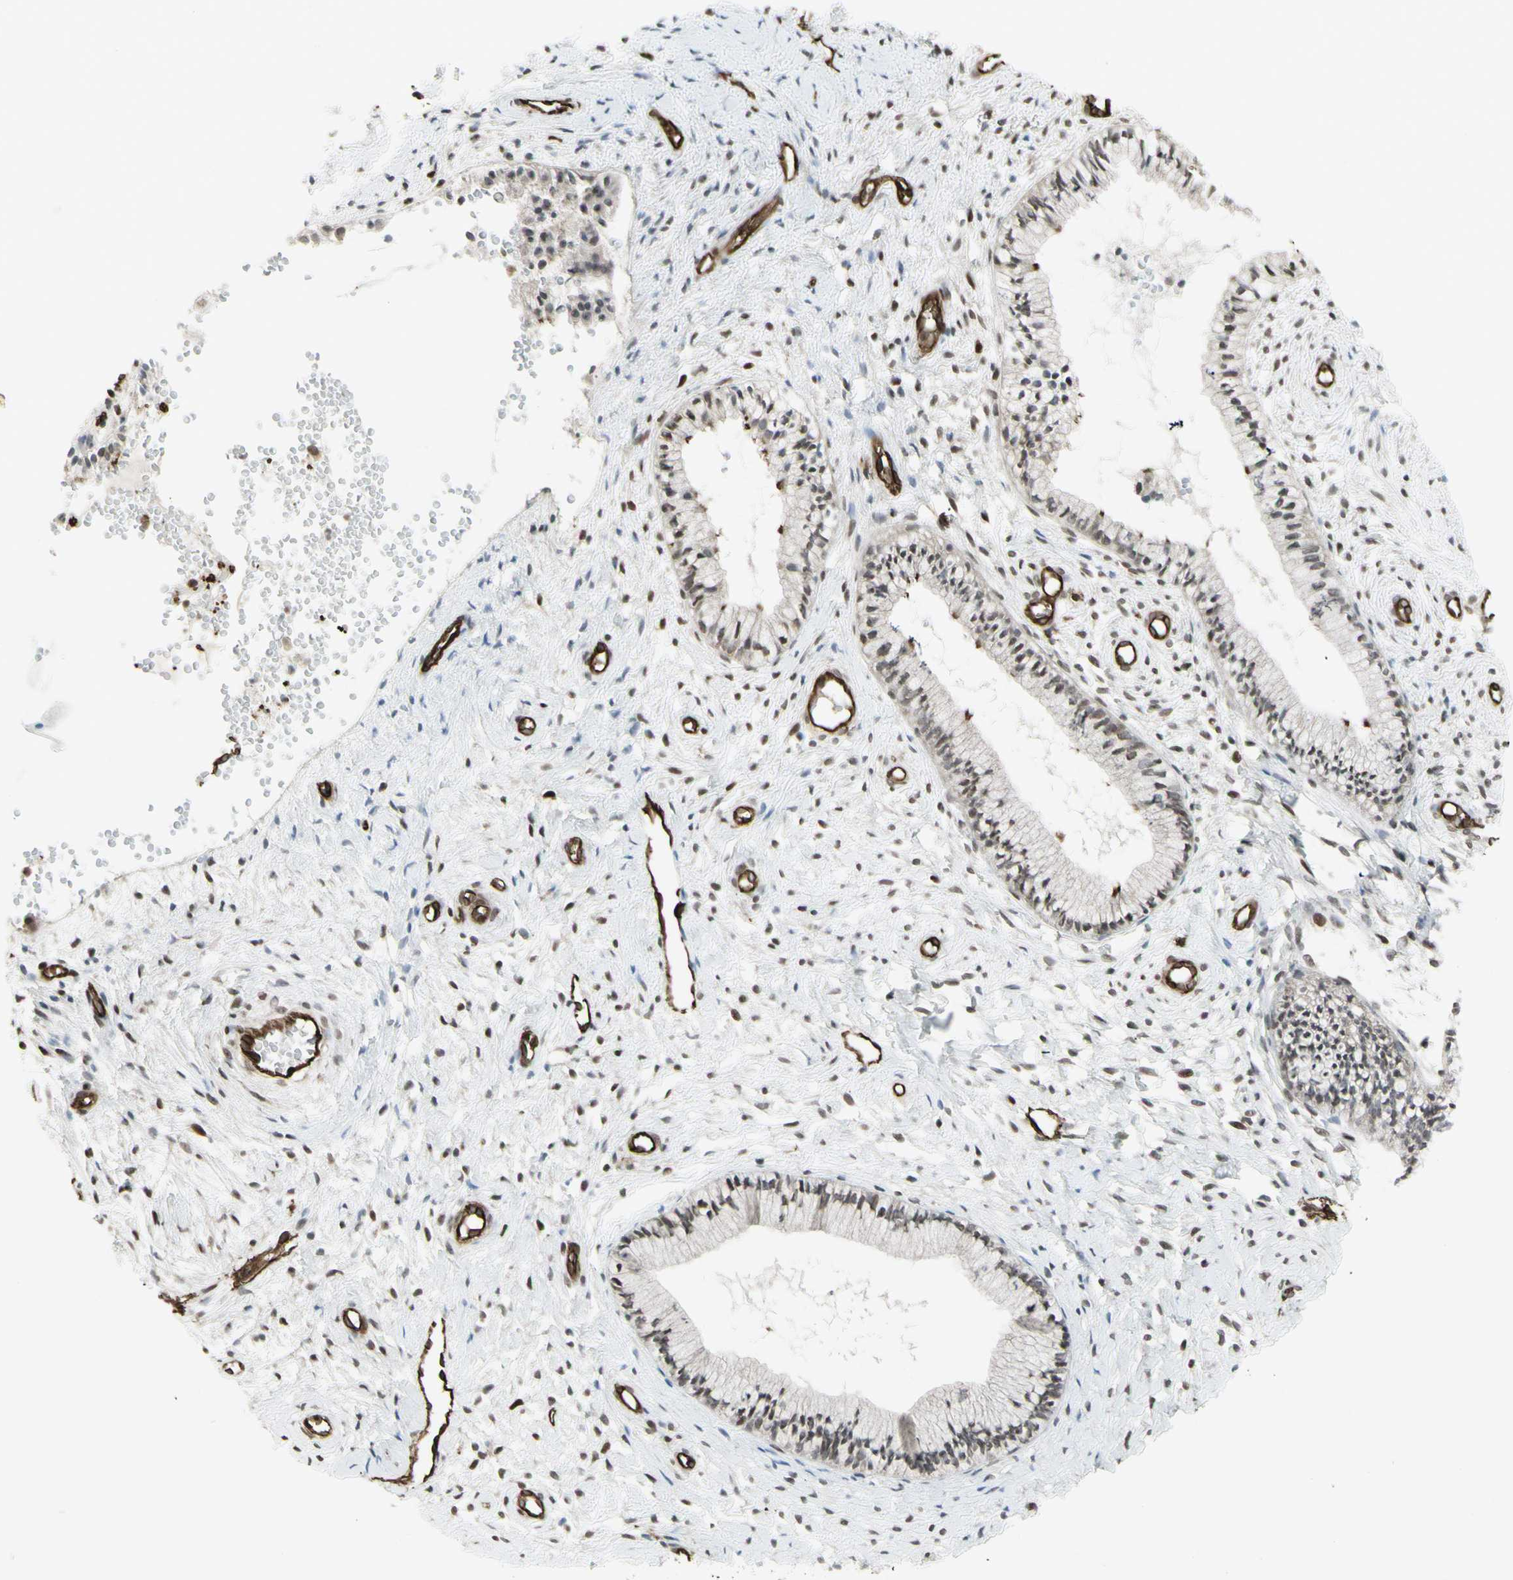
{"staining": {"intensity": "moderate", "quantity": ">75%", "location": "nuclear"}, "tissue": "cervix", "cell_type": "Glandular cells", "image_type": "normal", "snomed": [{"axis": "morphology", "description": "Normal tissue, NOS"}, {"axis": "topography", "description": "Cervix"}], "caption": "Protein expression analysis of normal cervix shows moderate nuclear expression in approximately >75% of glandular cells. The staining was performed using DAB to visualize the protein expression in brown, while the nuclei were stained in blue with hematoxylin (Magnification: 20x).", "gene": "DTX3L", "patient": {"sex": "female", "age": 46}}